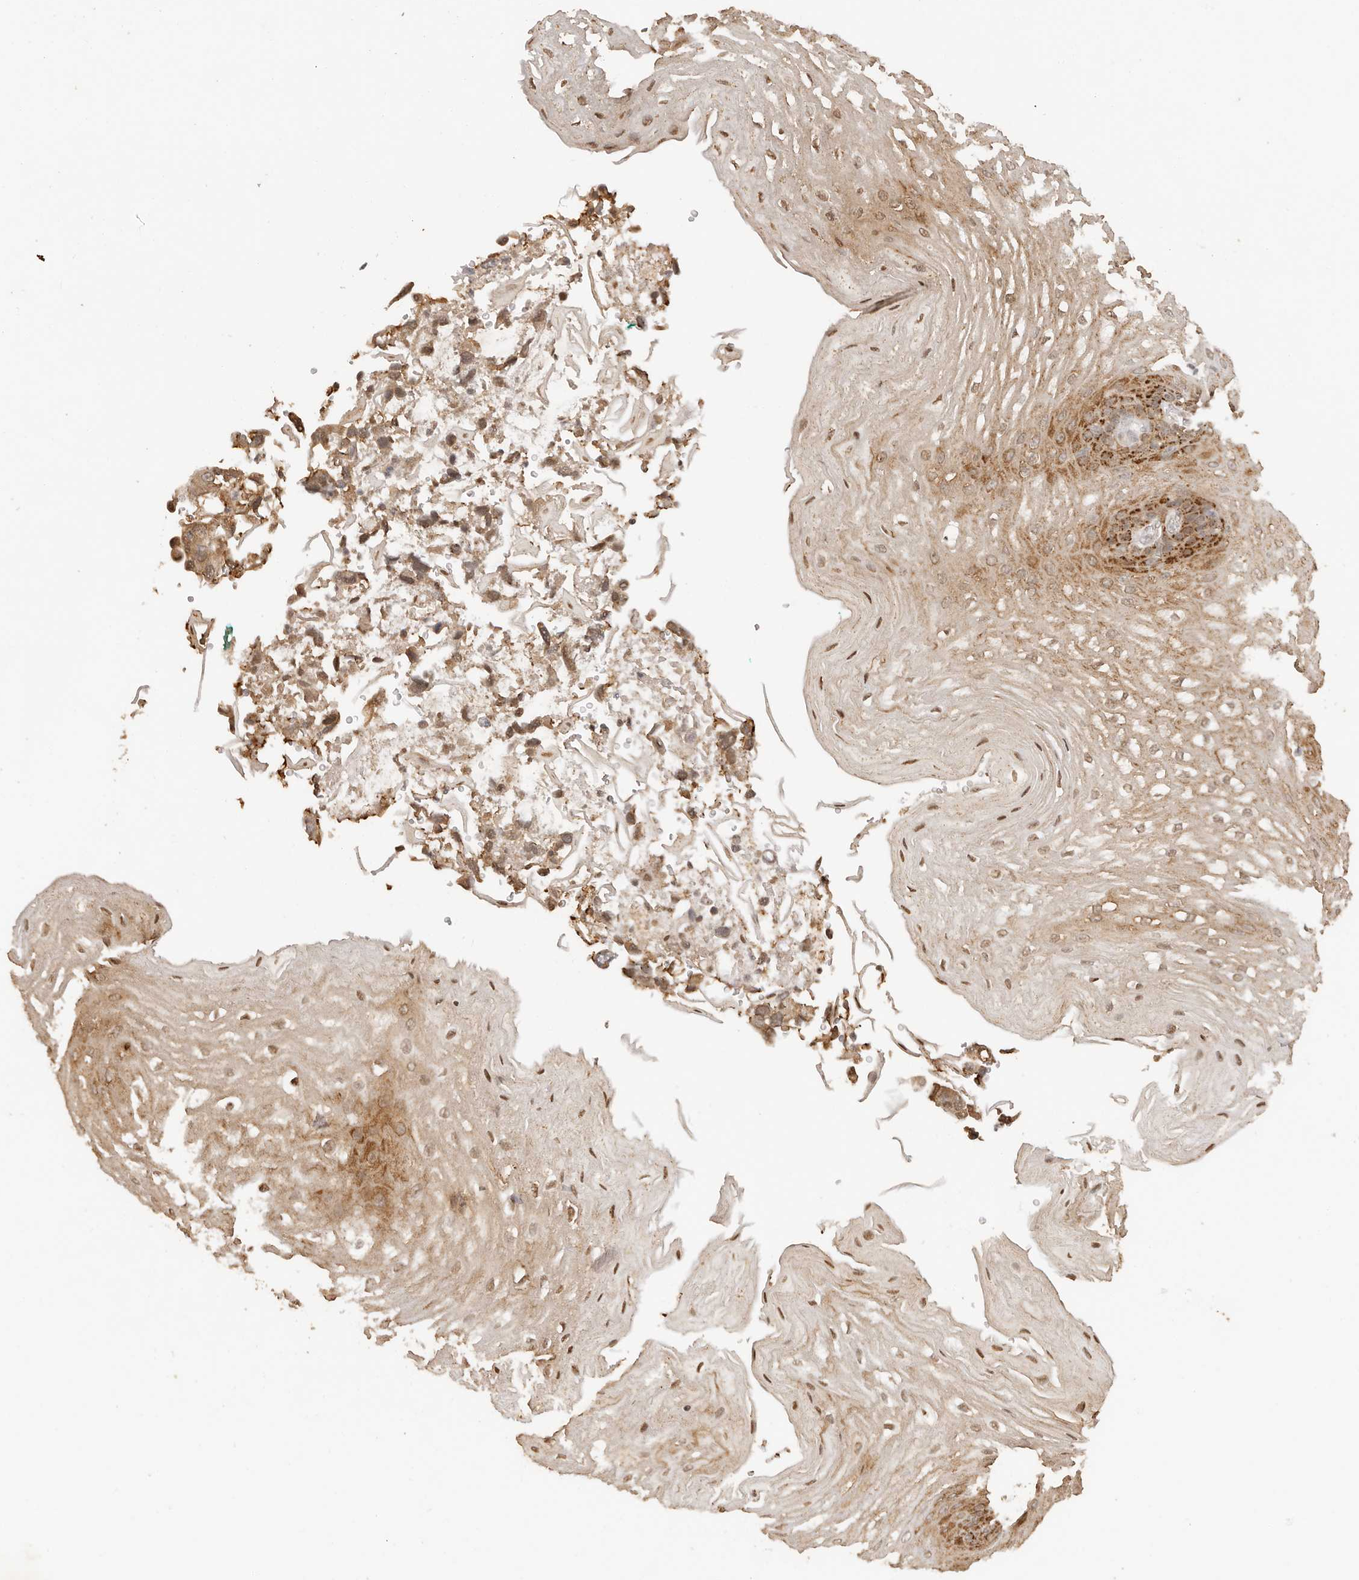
{"staining": {"intensity": "moderate", "quantity": ">75%", "location": "cytoplasmic/membranous,nuclear"}, "tissue": "esophagus", "cell_type": "Squamous epithelial cells", "image_type": "normal", "snomed": [{"axis": "morphology", "description": "Normal tissue, NOS"}, {"axis": "topography", "description": "Esophagus"}], "caption": "Immunohistochemistry (IHC) micrograph of benign esophagus stained for a protein (brown), which exhibits medium levels of moderate cytoplasmic/membranous,nuclear positivity in about >75% of squamous epithelial cells.", "gene": "SEC14L1", "patient": {"sex": "male", "age": 54}}